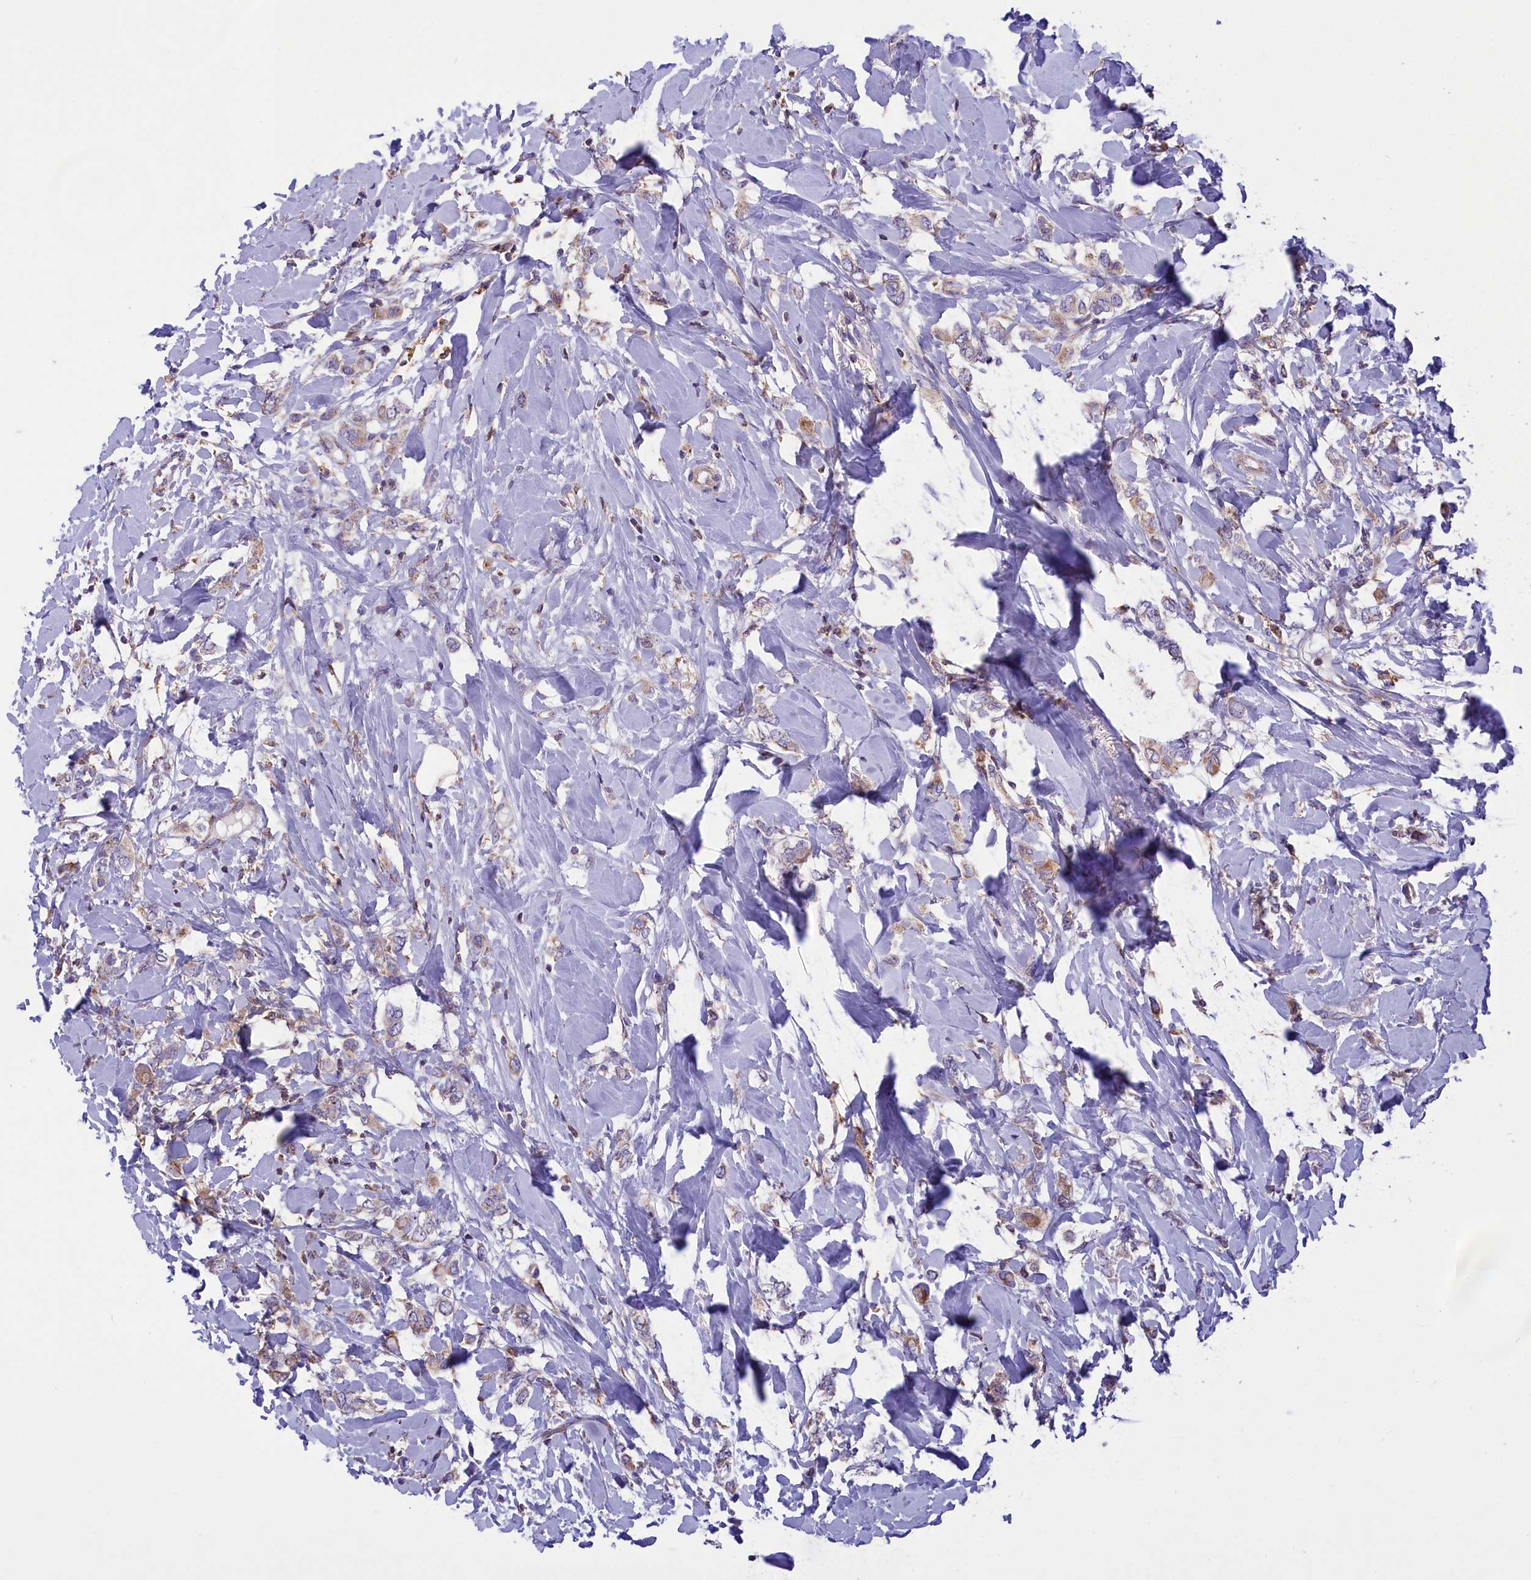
{"staining": {"intensity": "weak", "quantity": "25%-75%", "location": "cytoplasmic/membranous"}, "tissue": "breast cancer", "cell_type": "Tumor cells", "image_type": "cancer", "snomed": [{"axis": "morphology", "description": "Normal tissue, NOS"}, {"axis": "morphology", "description": "Lobular carcinoma"}, {"axis": "topography", "description": "Breast"}], "caption": "IHC micrograph of human breast cancer (lobular carcinoma) stained for a protein (brown), which displays low levels of weak cytoplasmic/membranous staining in about 25%-75% of tumor cells.", "gene": "CORO7-PAM16", "patient": {"sex": "female", "age": 47}}